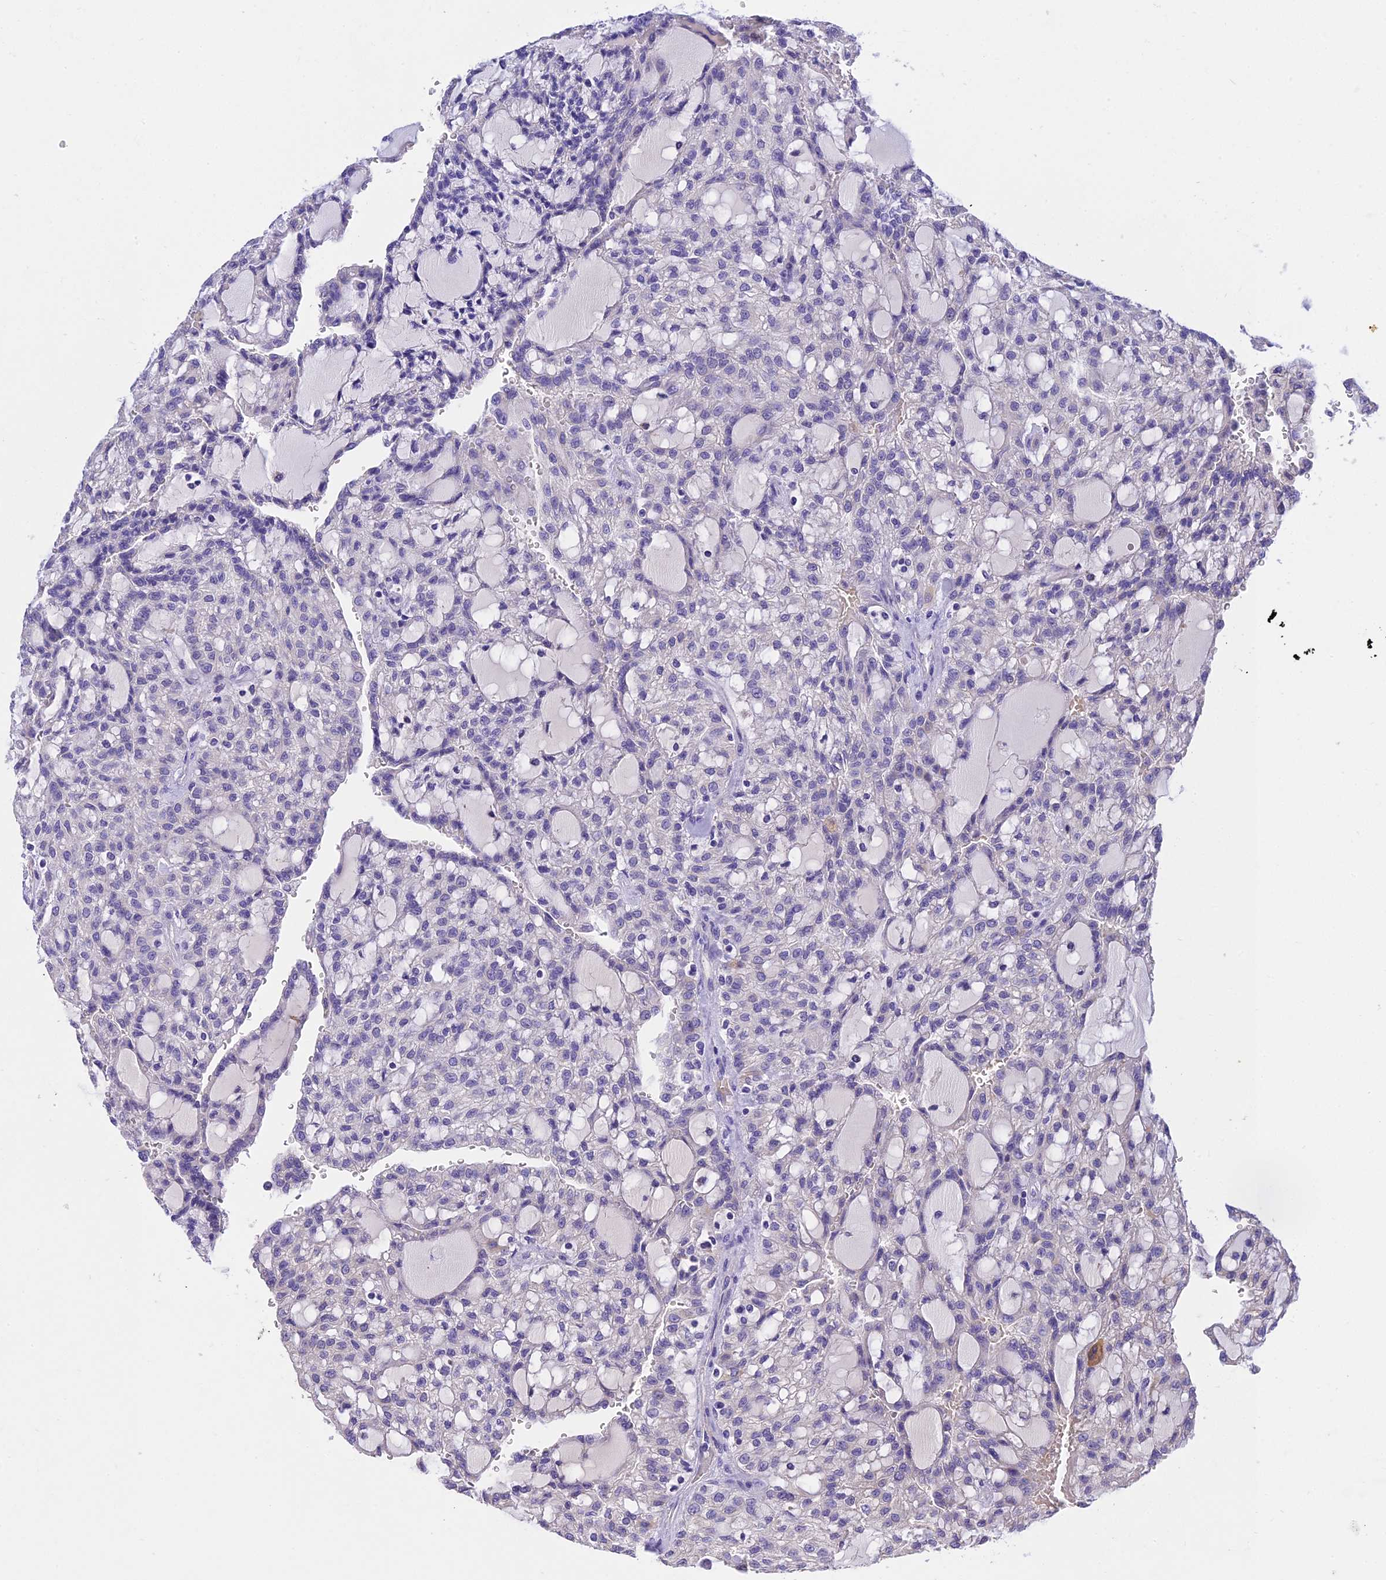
{"staining": {"intensity": "negative", "quantity": "none", "location": "none"}, "tissue": "renal cancer", "cell_type": "Tumor cells", "image_type": "cancer", "snomed": [{"axis": "morphology", "description": "Adenocarcinoma, NOS"}, {"axis": "topography", "description": "Kidney"}], "caption": "An immunohistochemistry photomicrograph of renal cancer (adenocarcinoma) is shown. There is no staining in tumor cells of renal cancer (adenocarcinoma).", "gene": "MS4A5", "patient": {"sex": "male", "age": 63}}